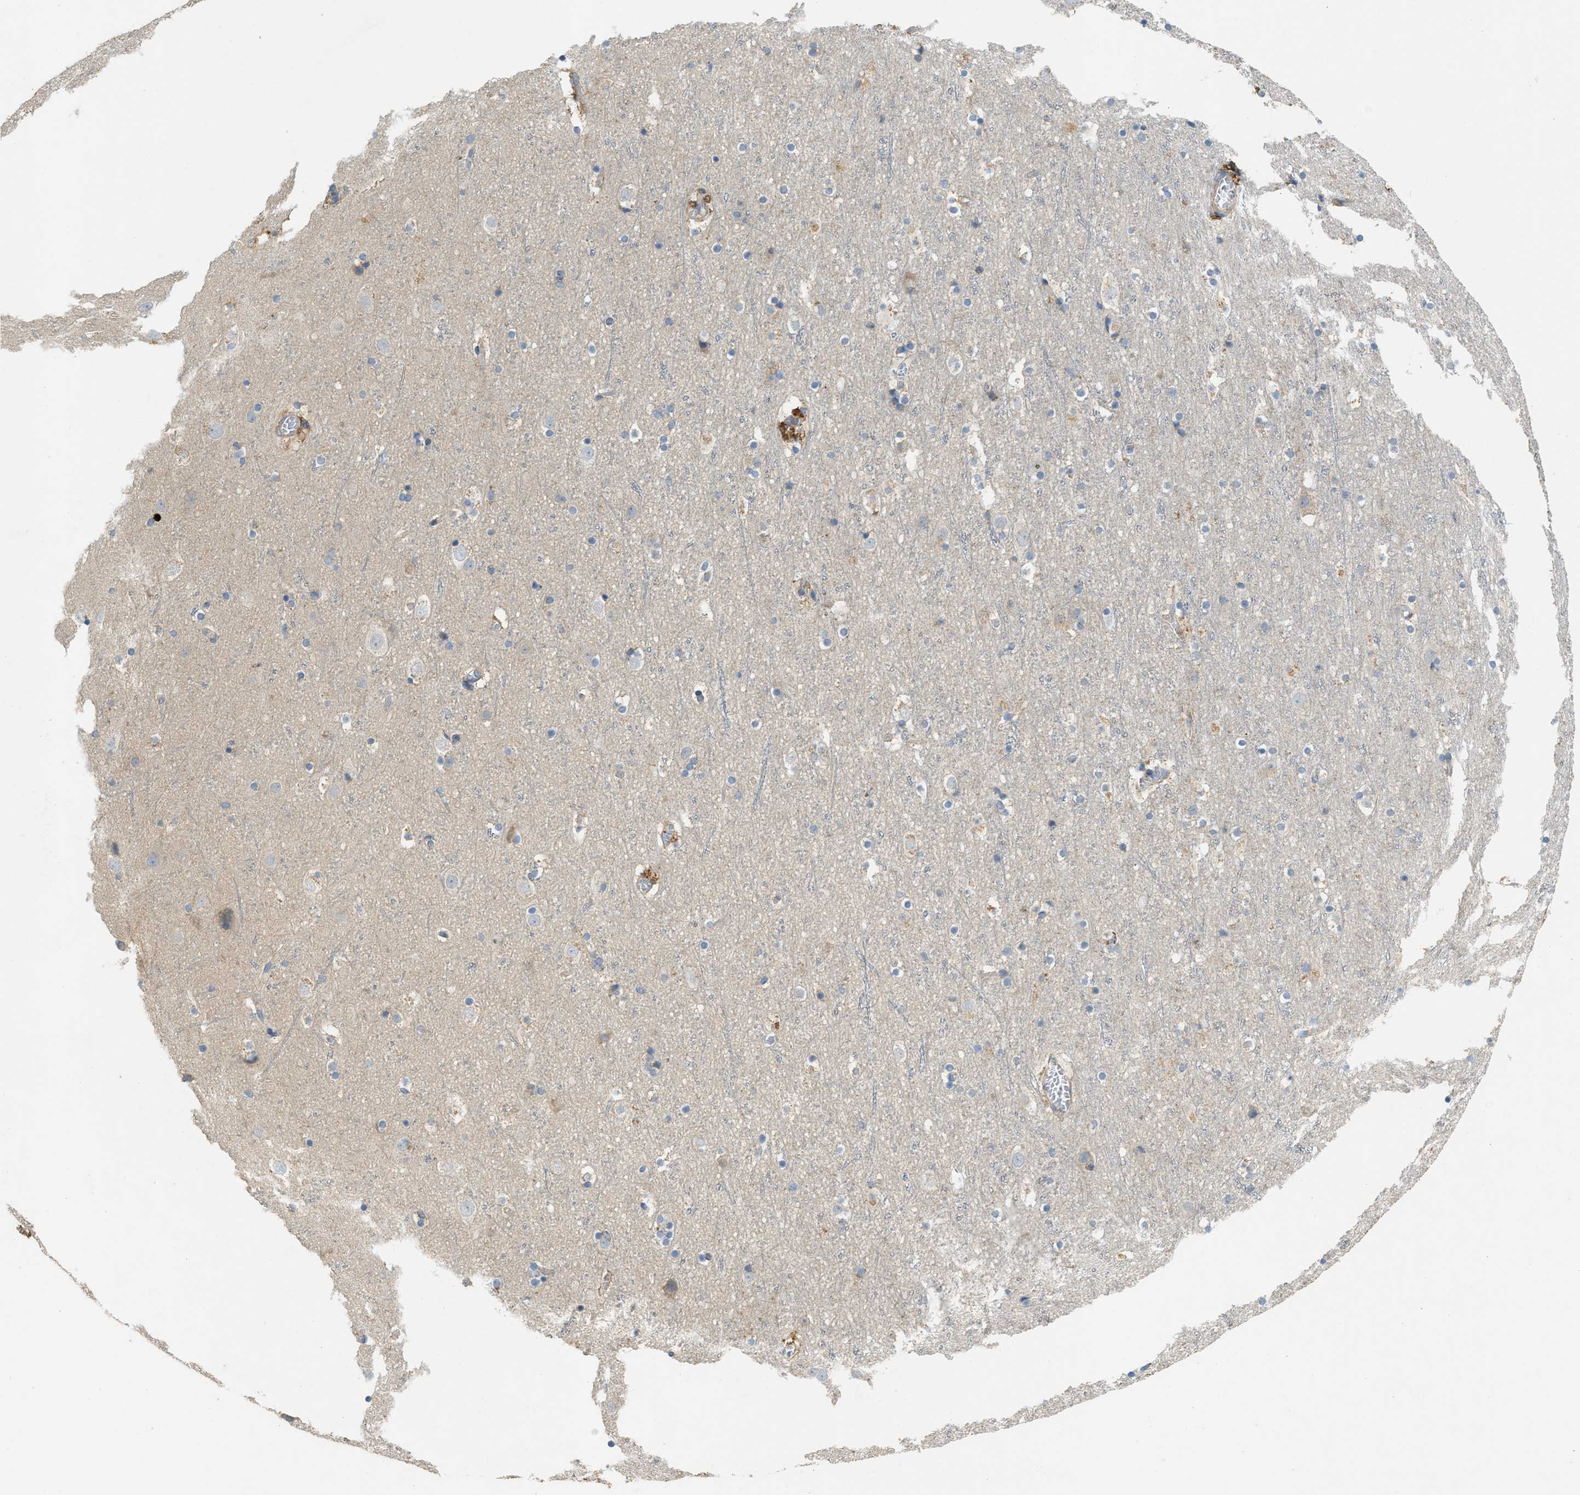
{"staining": {"intensity": "weak", "quantity": "25%-75%", "location": "cytoplasmic/membranous"}, "tissue": "cerebral cortex", "cell_type": "Endothelial cells", "image_type": "normal", "snomed": [{"axis": "morphology", "description": "Normal tissue, NOS"}, {"axis": "topography", "description": "Cerebral cortex"}], "caption": "The micrograph reveals staining of normal cerebral cortex, revealing weak cytoplasmic/membranous protein staining (brown color) within endothelial cells.", "gene": "TMEM68", "patient": {"sex": "male", "age": 45}}